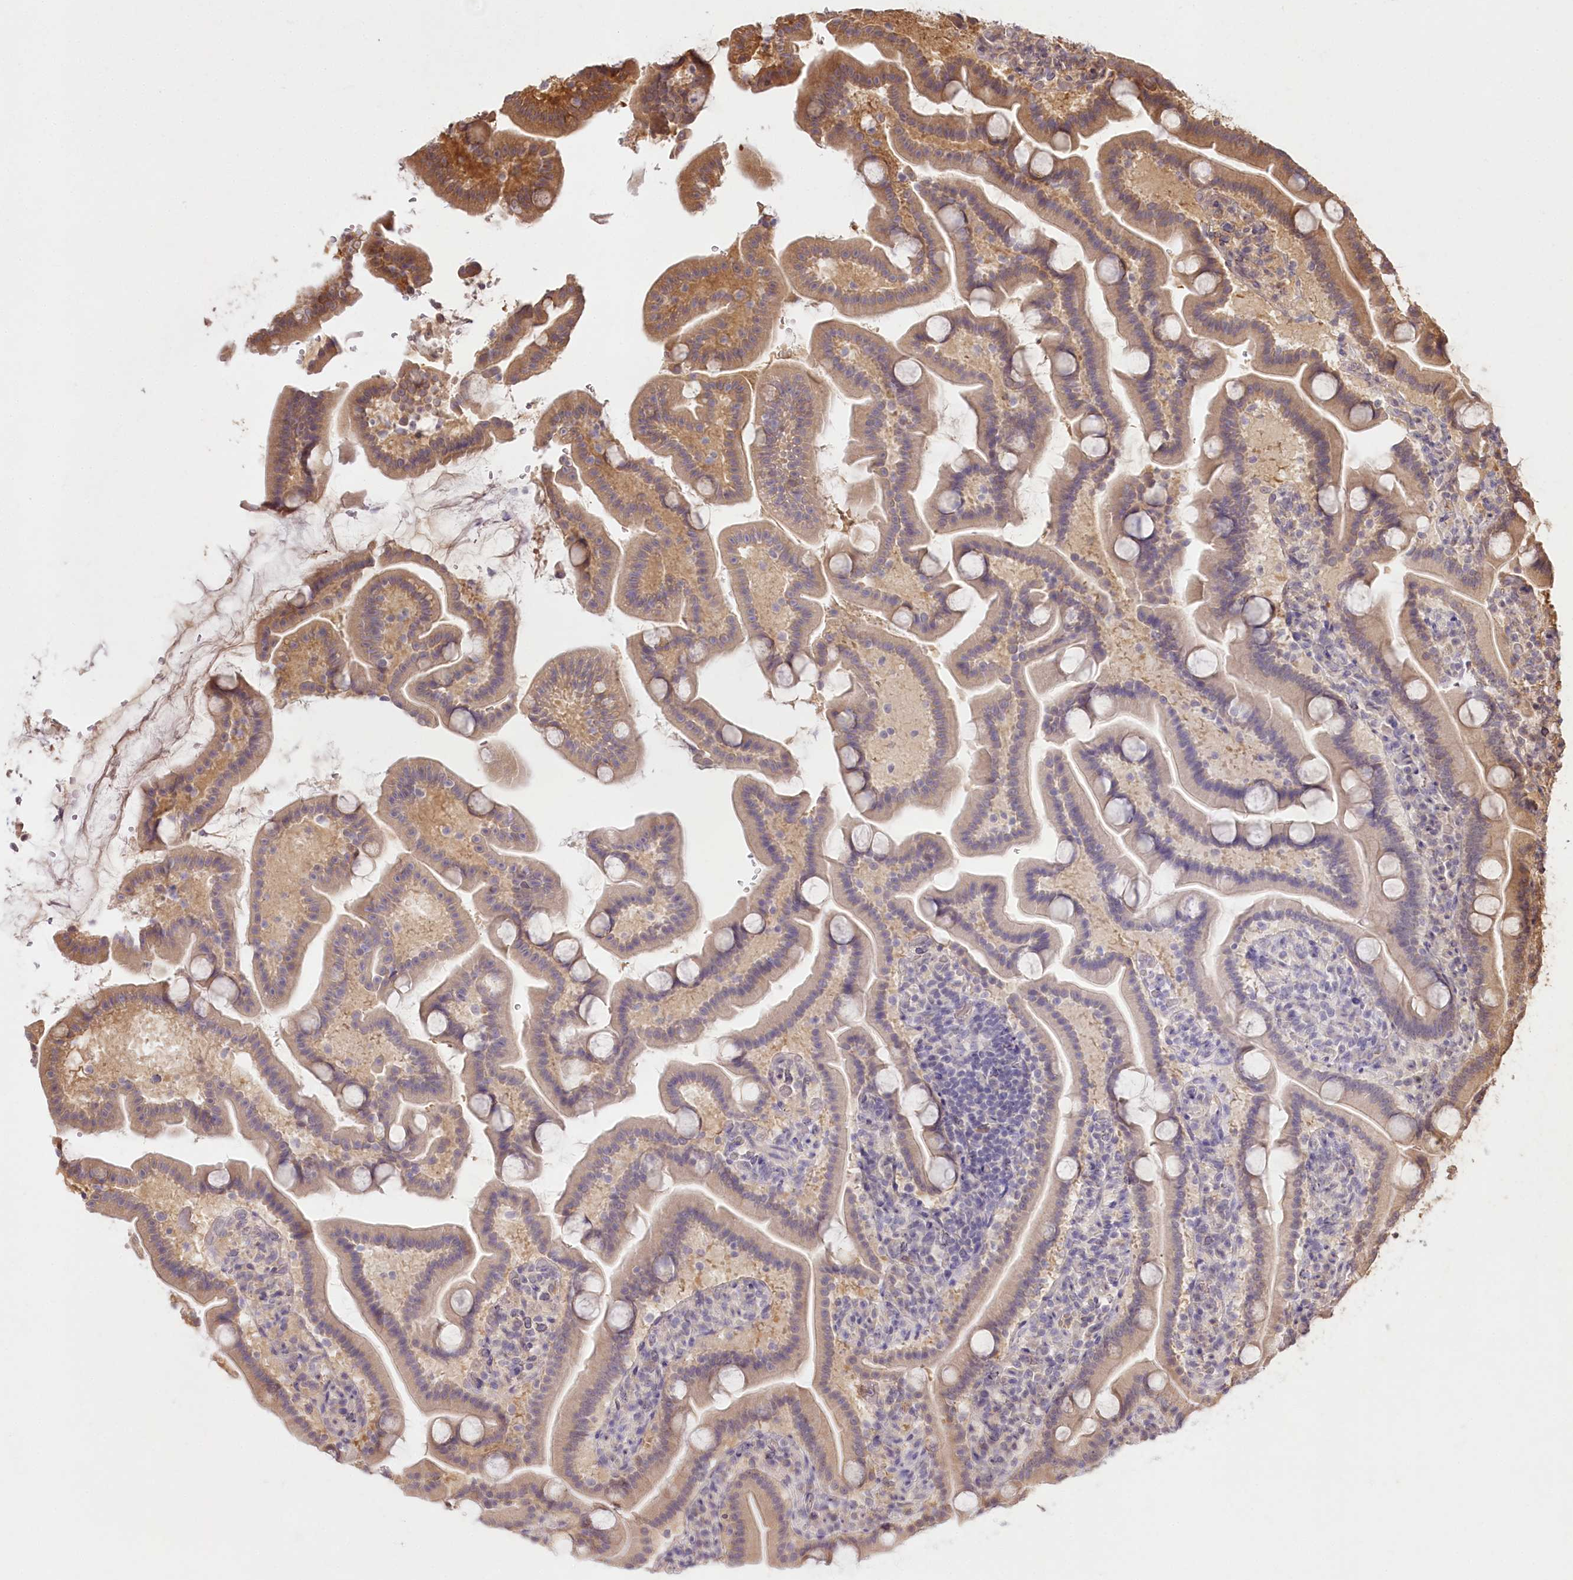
{"staining": {"intensity": "moderate", "quantity": ">75%", "location": "cytoplasmic/membranous"}, "tissue": "duodenum", "cell_type": "Glandular cells", "image_type": "normal", "snomed": [{"axis": "morphology", "description": "Normal tissue, NOS"}, {"axis": "topography", "description": "Duodenum"}], "caption": "Protein expression analysis of normal duodenum shows moderate cytoplasmic/membranous positivity in approximately >75% of glandular cells.", "gene": "IRAK1BP1", "patient": {"sex": "male", "age": 55}}